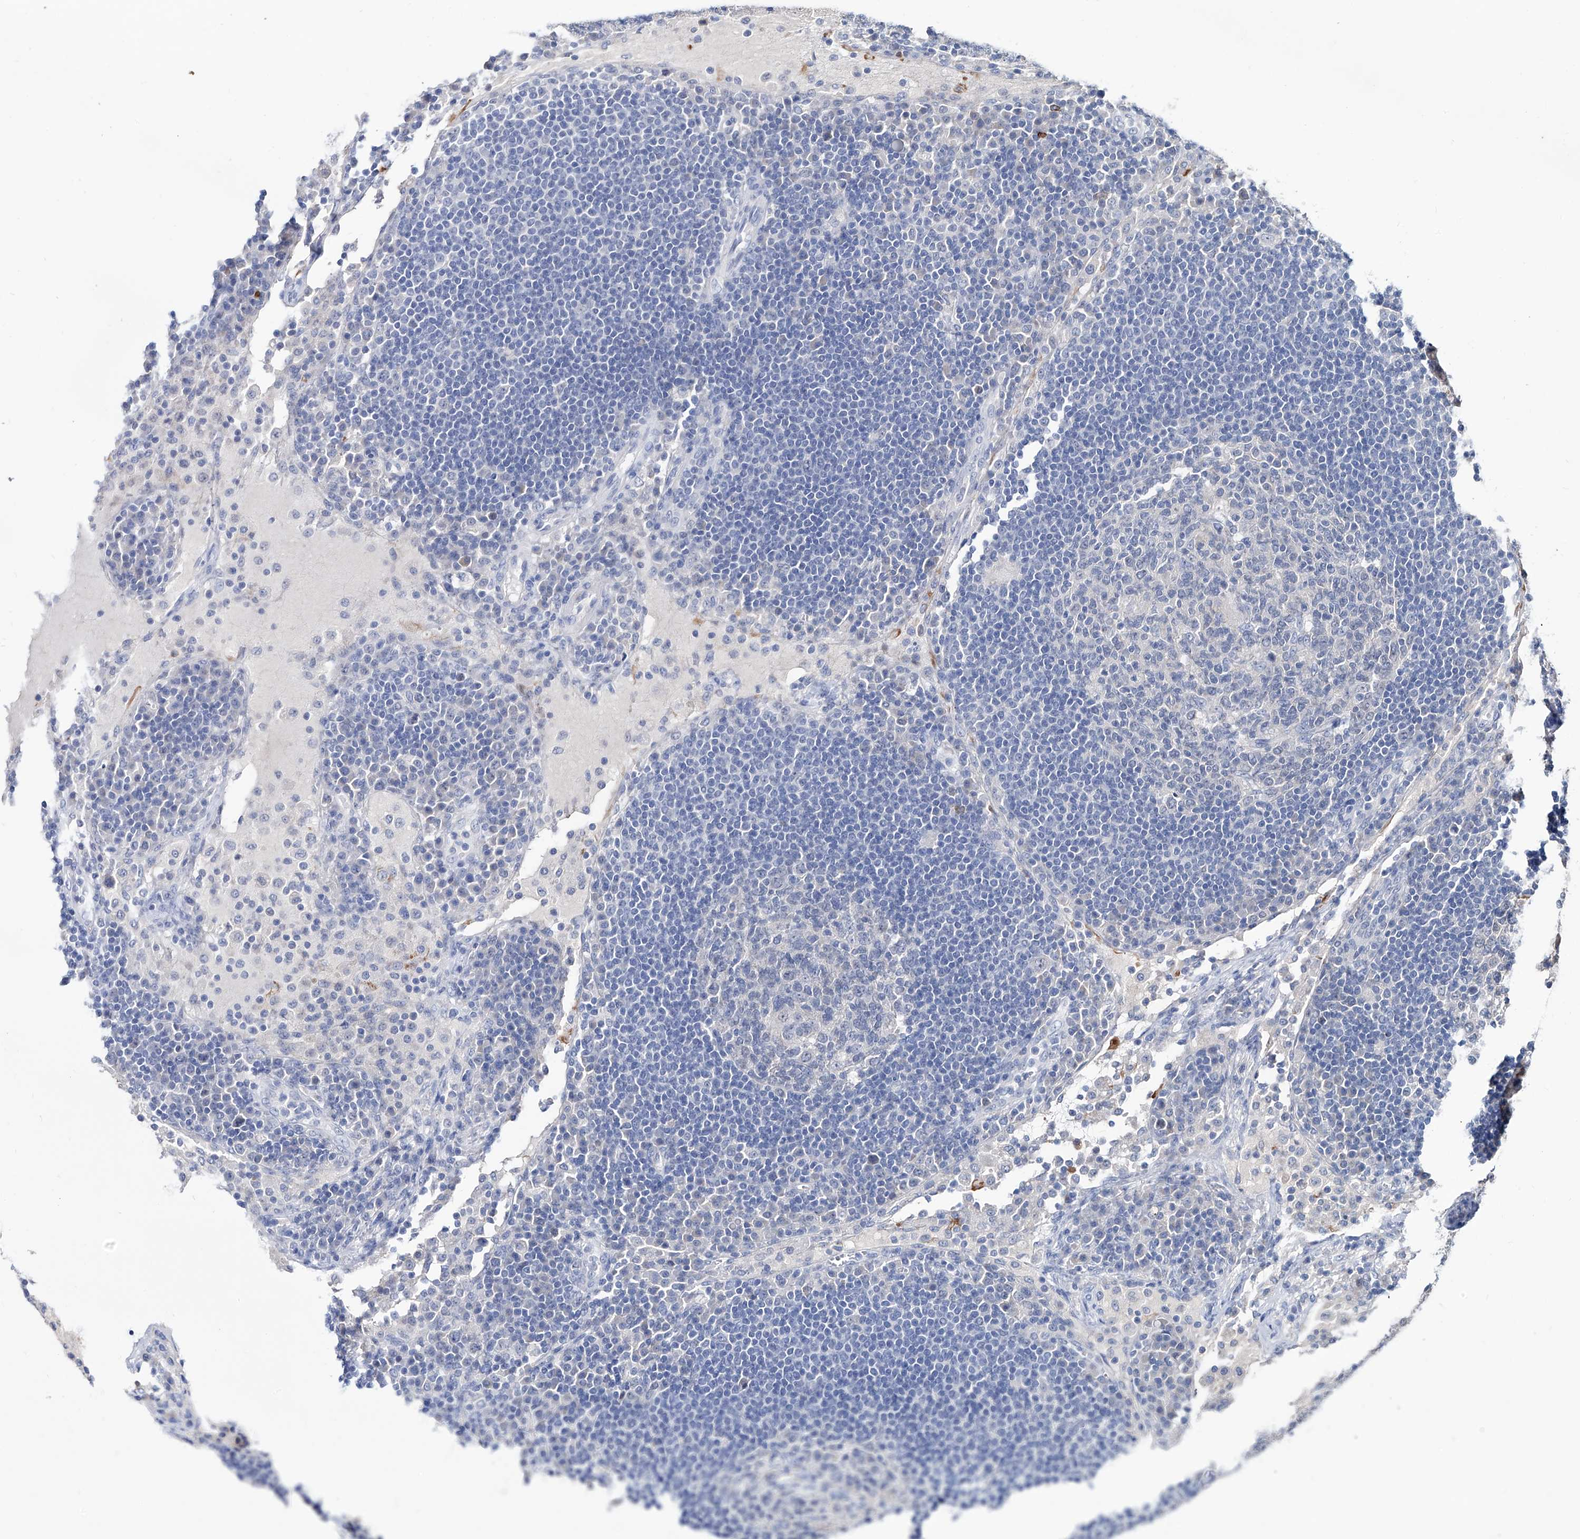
{"staining": {"intensity": "negative", "quantity": "none", "location": "none"}, "tissue": "lymph node", "cell_type": "Germinal center cells", "image_type": "normal", "snomed": [{"axis": "morphology", "description": "Normal tissue, NOS"}, {"axis": "topography", "description": "Lymph node"}], "caption": "Immunohistochemistry micrograph of unremarkable lymph node: lymph node stained with DAB (3,3'-diaminobenzidine) reveals no significant protein expression in germinal center cells.", "gene": "KLHL17", "patient": {"sex": "female", "age": 53}}